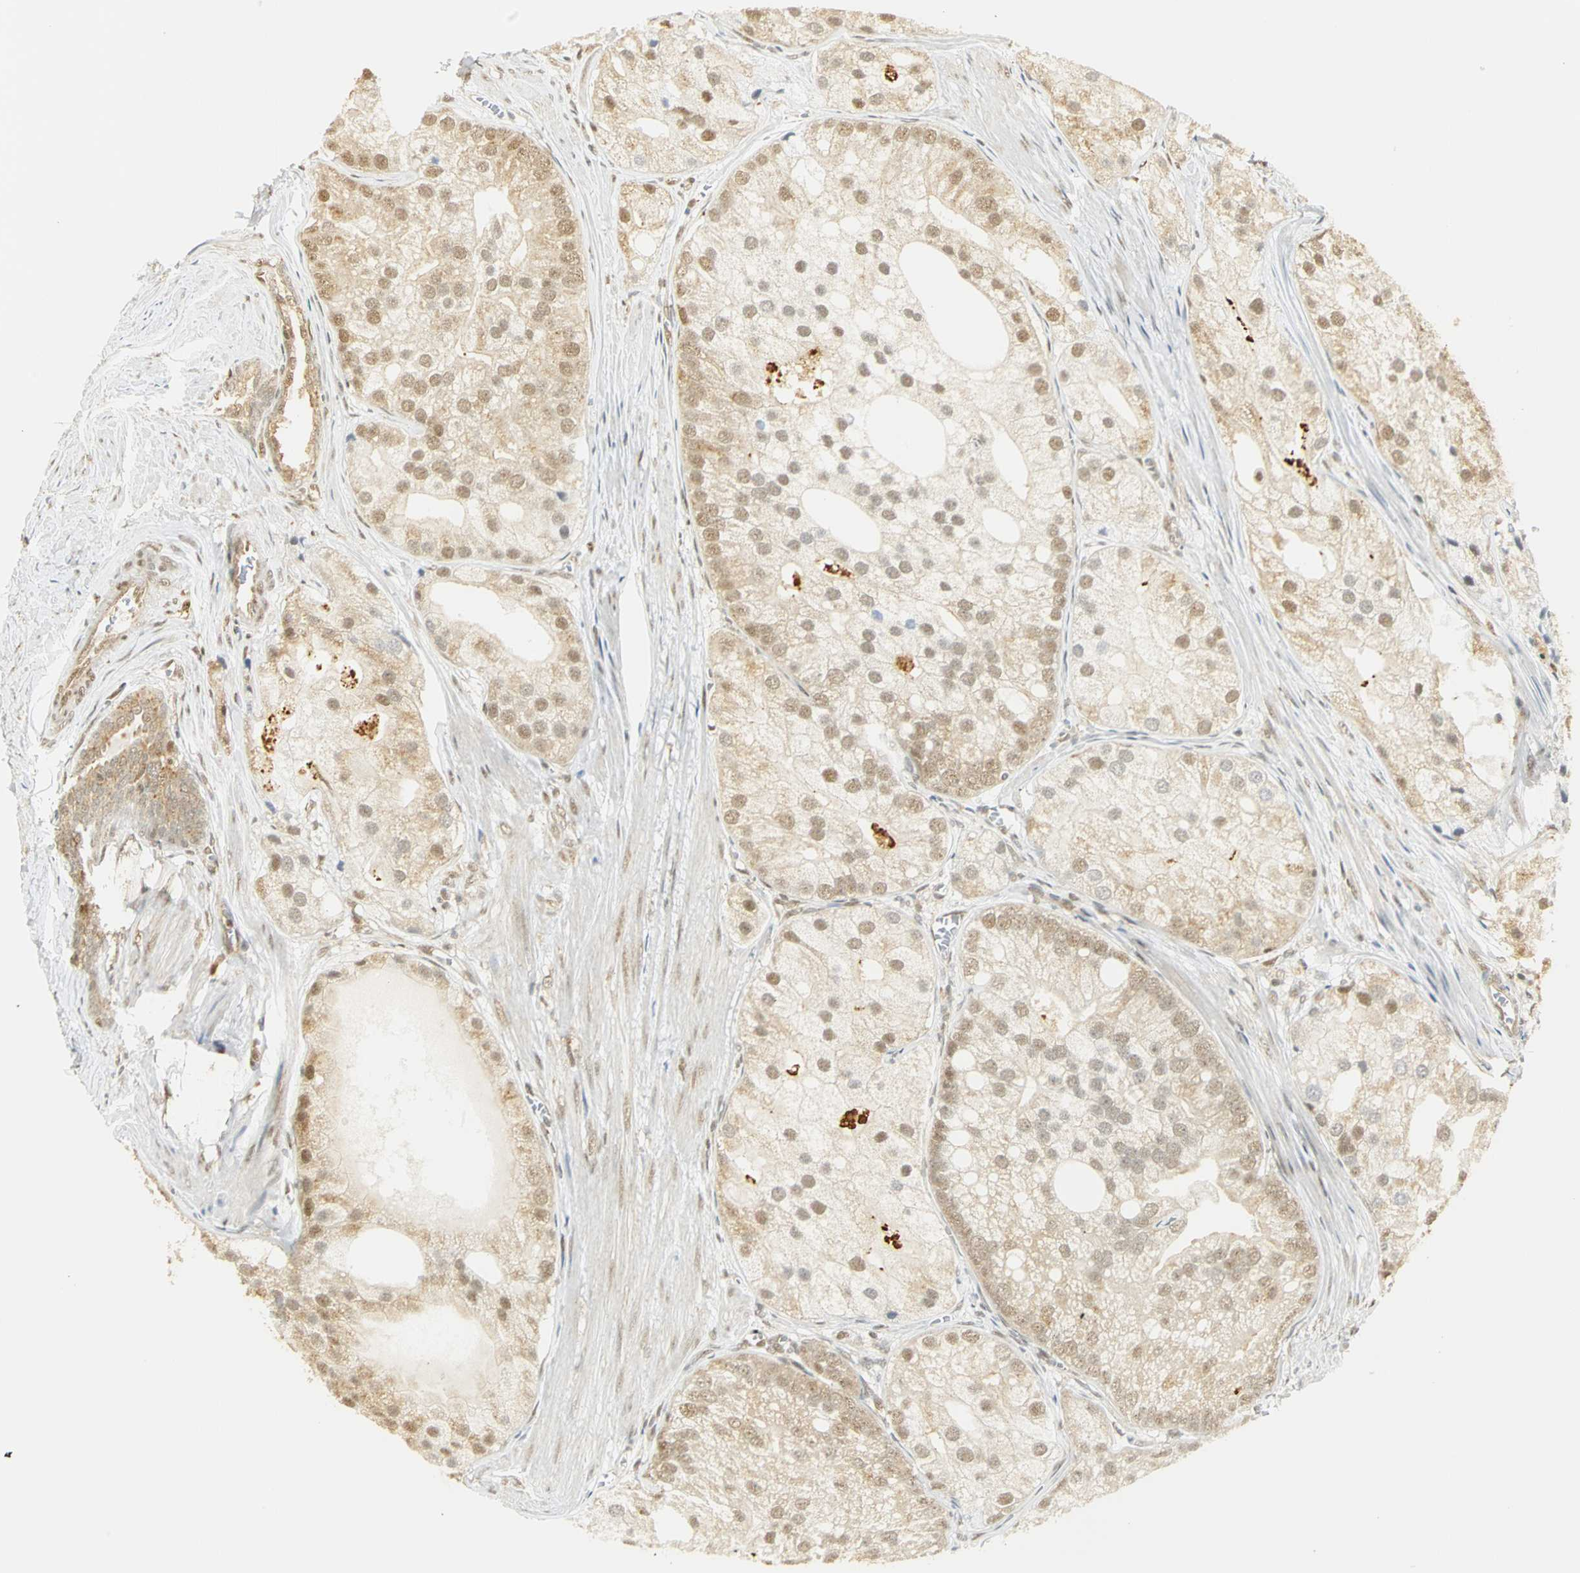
{"staining": {"intensity": "weak", "quantity": ">75%", "location": "cytoplasmic/membranous,nuclear"}, "tissue": "prostate cancer", "cell_type": "Tumor cells", "image_type": "cancer", "snomed": [{"axis": "morphology", "description": "Adenocarcinoma, Low grade"}, {"axis": "topography", "description": "Prostate"}], "caption": "Immunohistochemistry (IHC) histopathology image of prostate cancer (low-grade adenocarcinoma) stained for a protein (brown), which shows low levels of weak cytoplasmic/membranous and nuclear expression in approximately >75% of tumor cells.", "gene": "DDX5", "patient": {"sex": "male", "age": 69}}